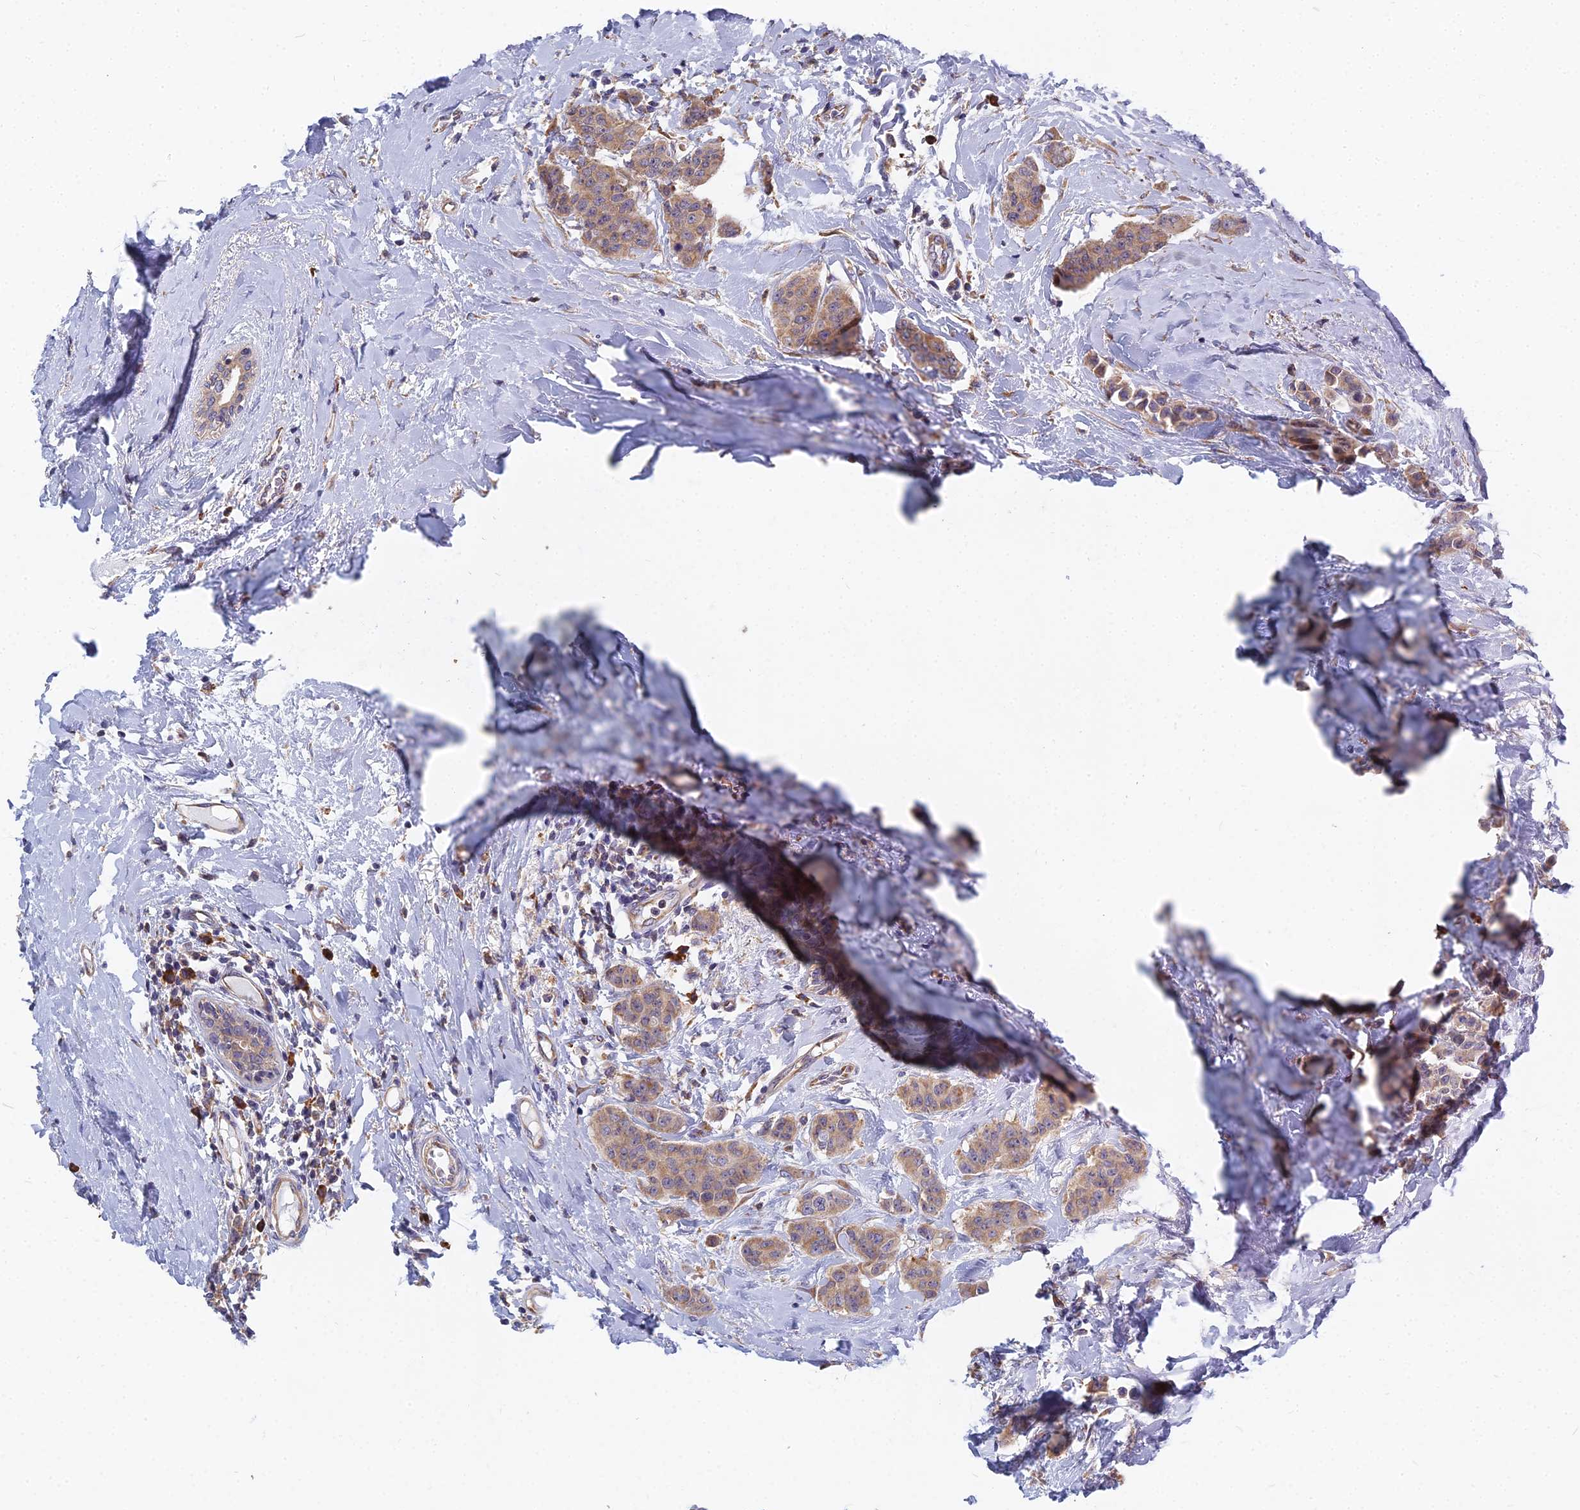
{"staining": {"intensity": "moderate", "quantity": ">75%", "location": "cytoplasmic/membranous"}, "tissue": "breast cancer", "cell_type": "Tumor cells", "image_type": "cancer", "snomed": [{"axis": "morphology", "description": "Duct carcinoma"}, {"axis": "topography", "description": "Breast"}], "caption": "Tumor cells show medium levels of moderate cytoplasmic/membranous staining in about >75% of cells in breast cancer.", "gene": "KIAA1143", "patient": {"sex": "female", "age": 40}}